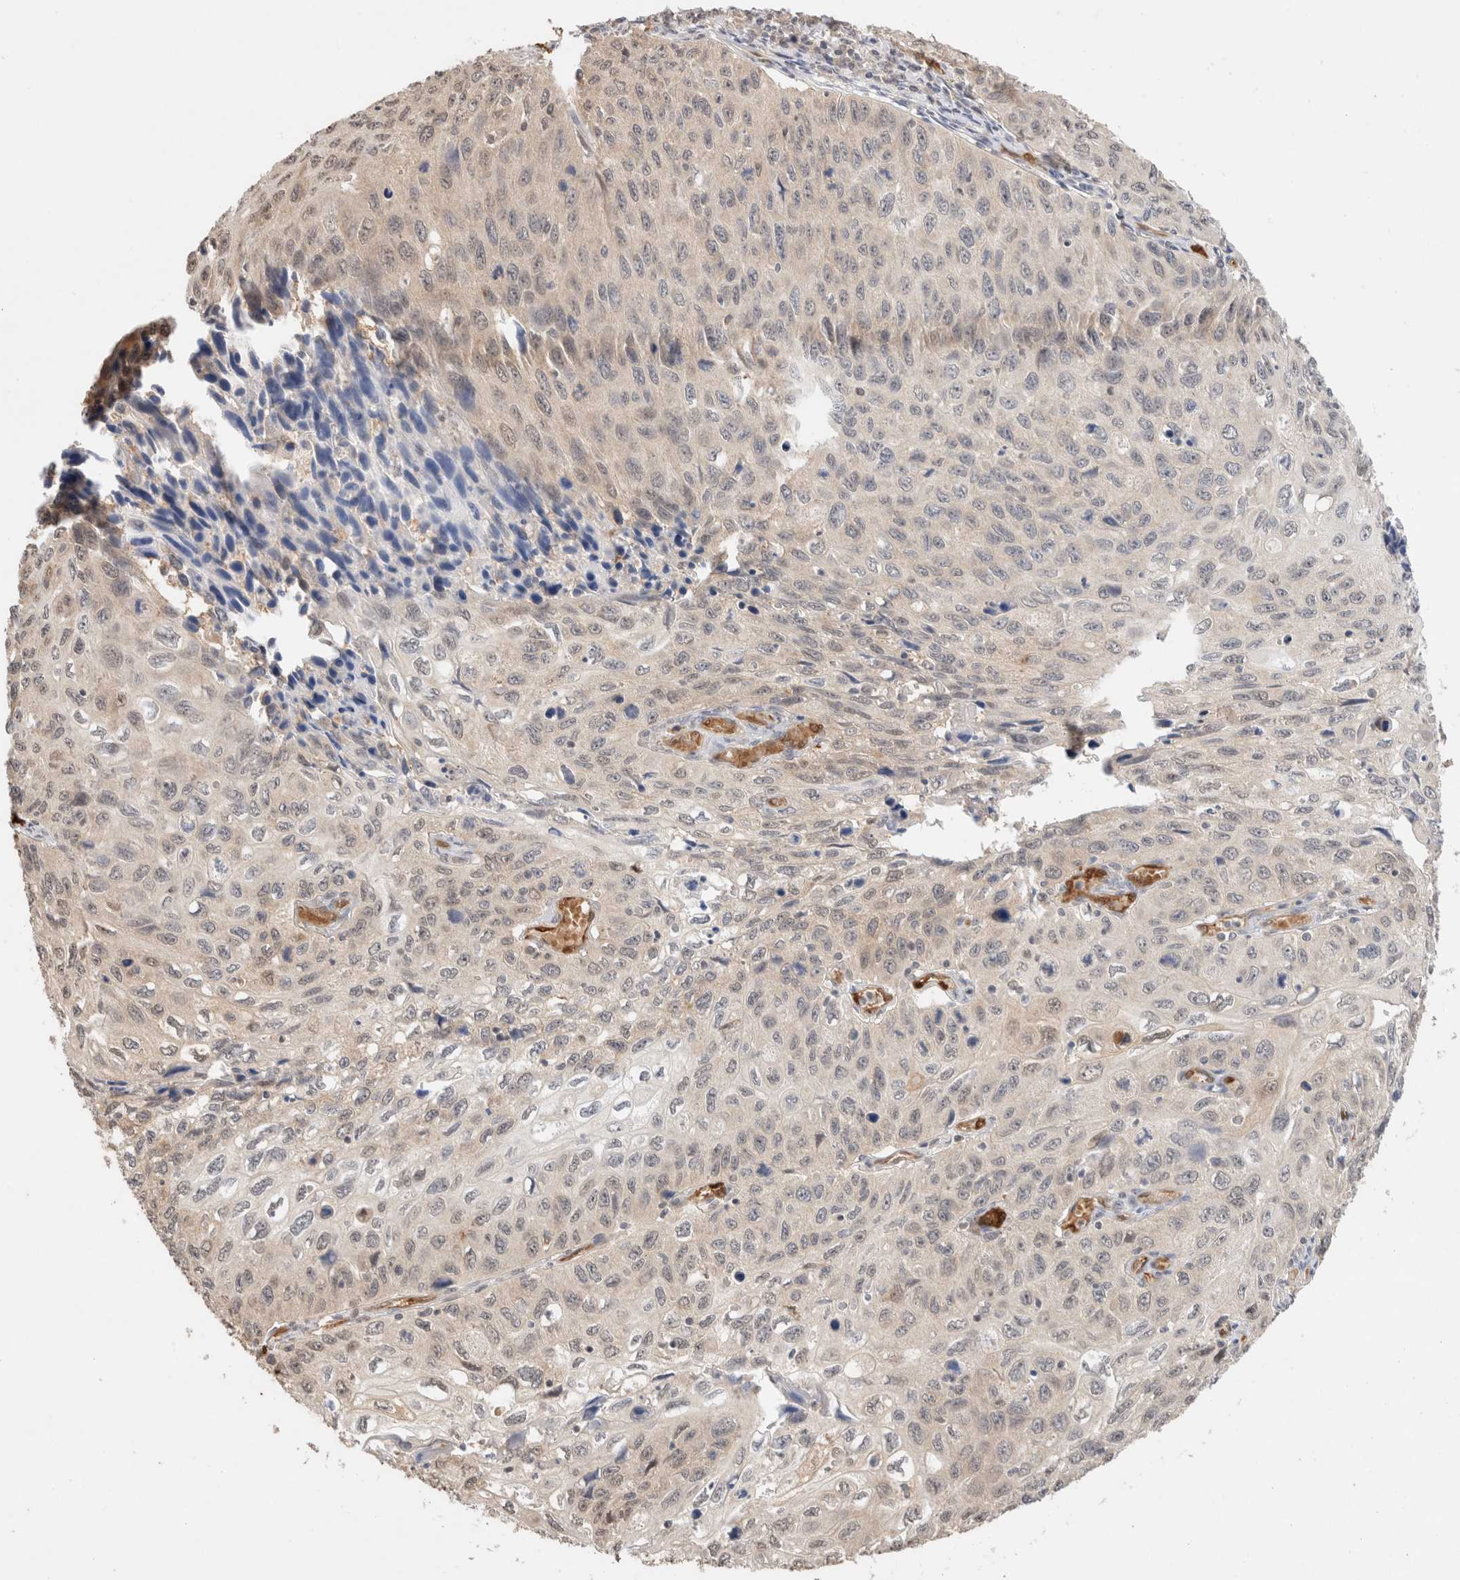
{"staining": {"intensity": "weak", "quantity": "25%-75%", "location": "nuclear"}, "tissue": "cervical cancer", "cell_type": "Tumor cells", "image_type": "cancer", "snomed": [{"axis": "morphology", "description": "Squamous cell carcinoma, NOS"}, {"axis": "topography", "description": "Cervix"}], "caption": "Immunohistochemistry (IHC) histopathology image of human cervical cancer (squamous cell carcinoma) stained for a protein (brown), which exhibits low levels of weak nuclear positivity in approximately 25%-75% of tumor cells.", "gene": "CA13", "patient": {"sex": "female", "age": 53}}